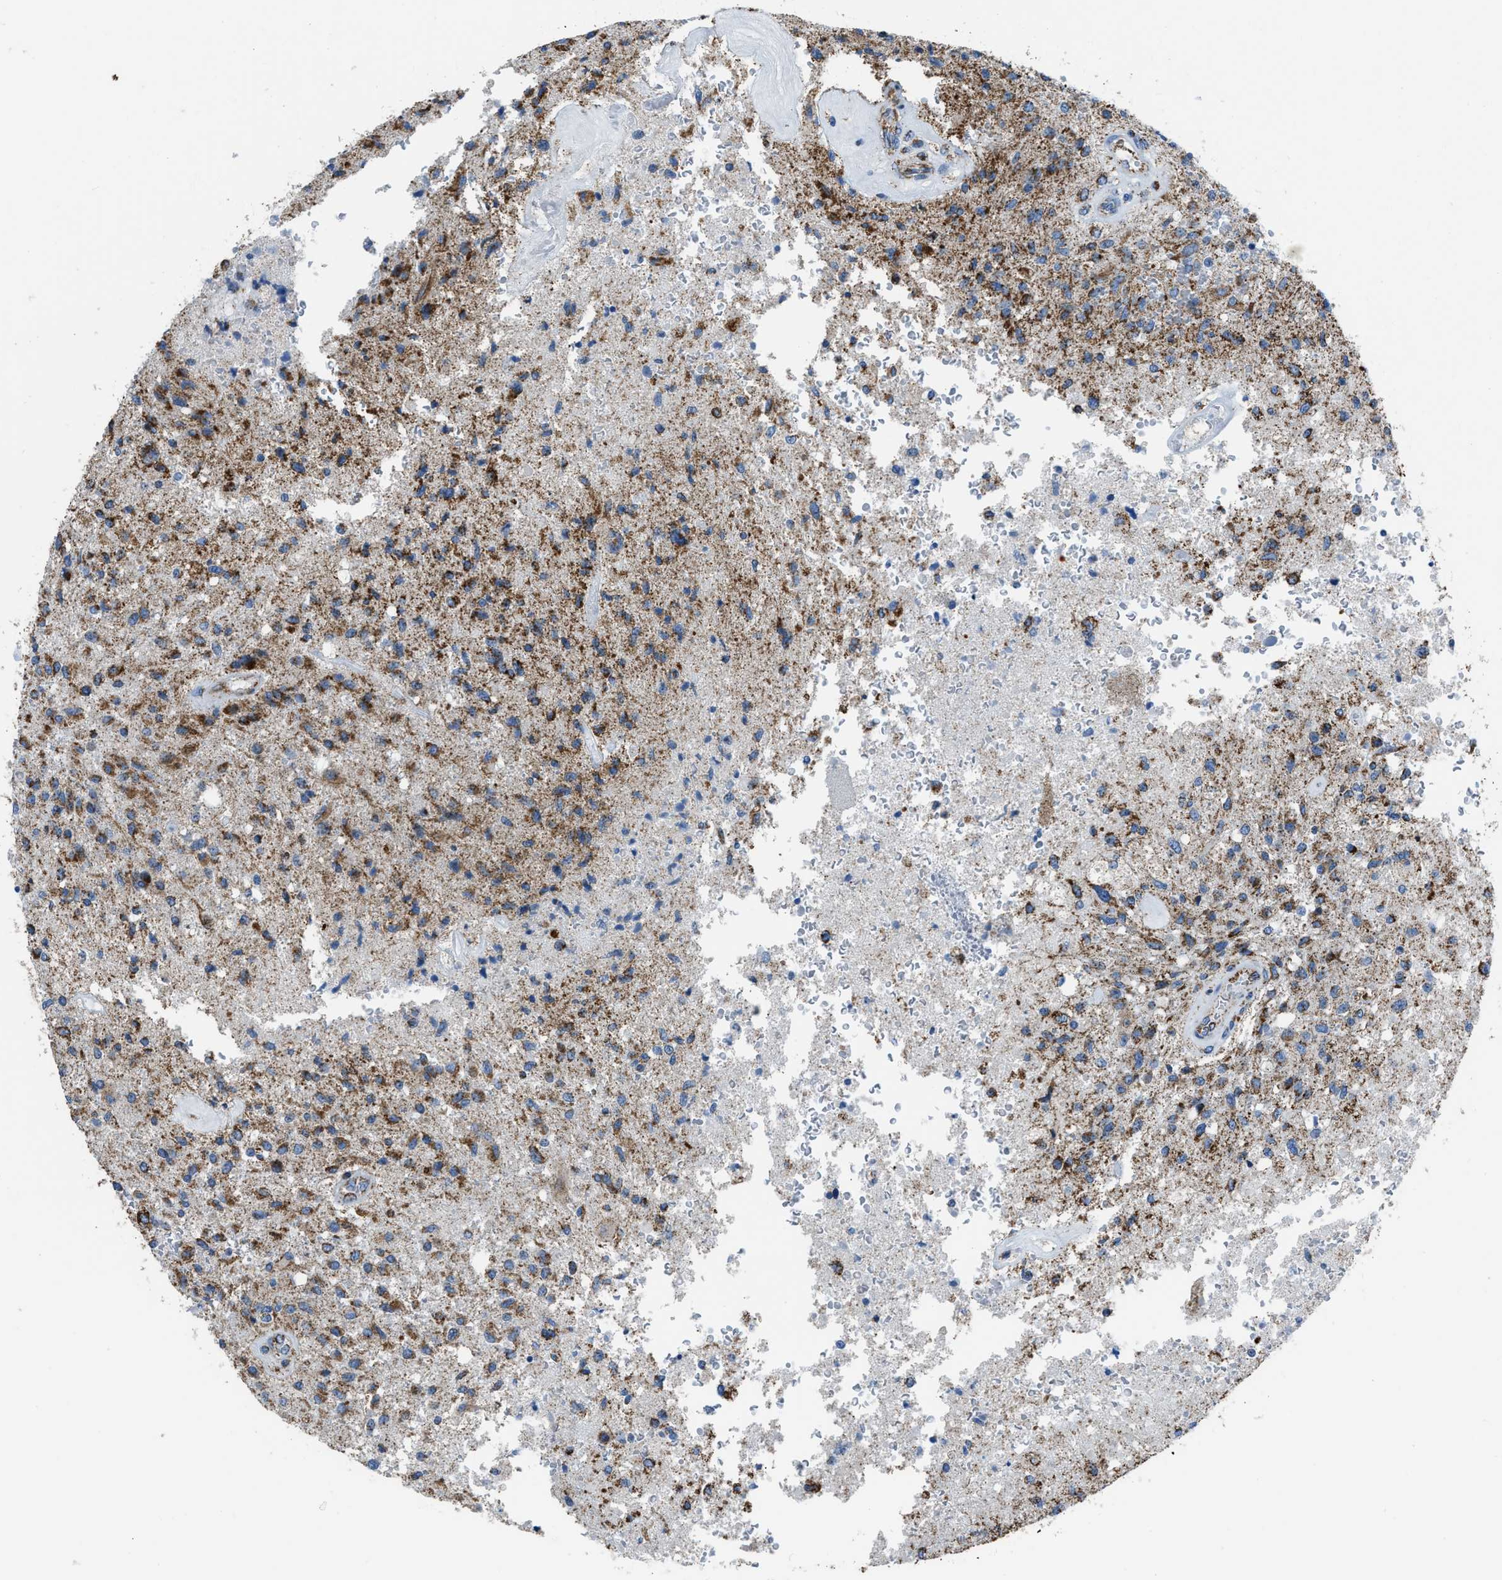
{"staining": {"intensity": "moderate", "quantity": ">75%", "location": "cytoplasmic/membranous"}, "tissue": "glioma", "cell_type": "Tumor cells", "image_type": "cancer", "snomed": [{"axis": "morphology", "description": "Normal tissue, NOS"}, {"axis": "morphology", "description": "Glioma, malignant, High grade"}, {"axis": "topography", "description": "Cerebral cortex"}], "caption": "The immunohistochemical stain labels moderate cytoplasmic/membranous positivity in tumor cells of glioma tissue.", "gene": "ETFB", "patient": {"sex": "male", "age": 77}}